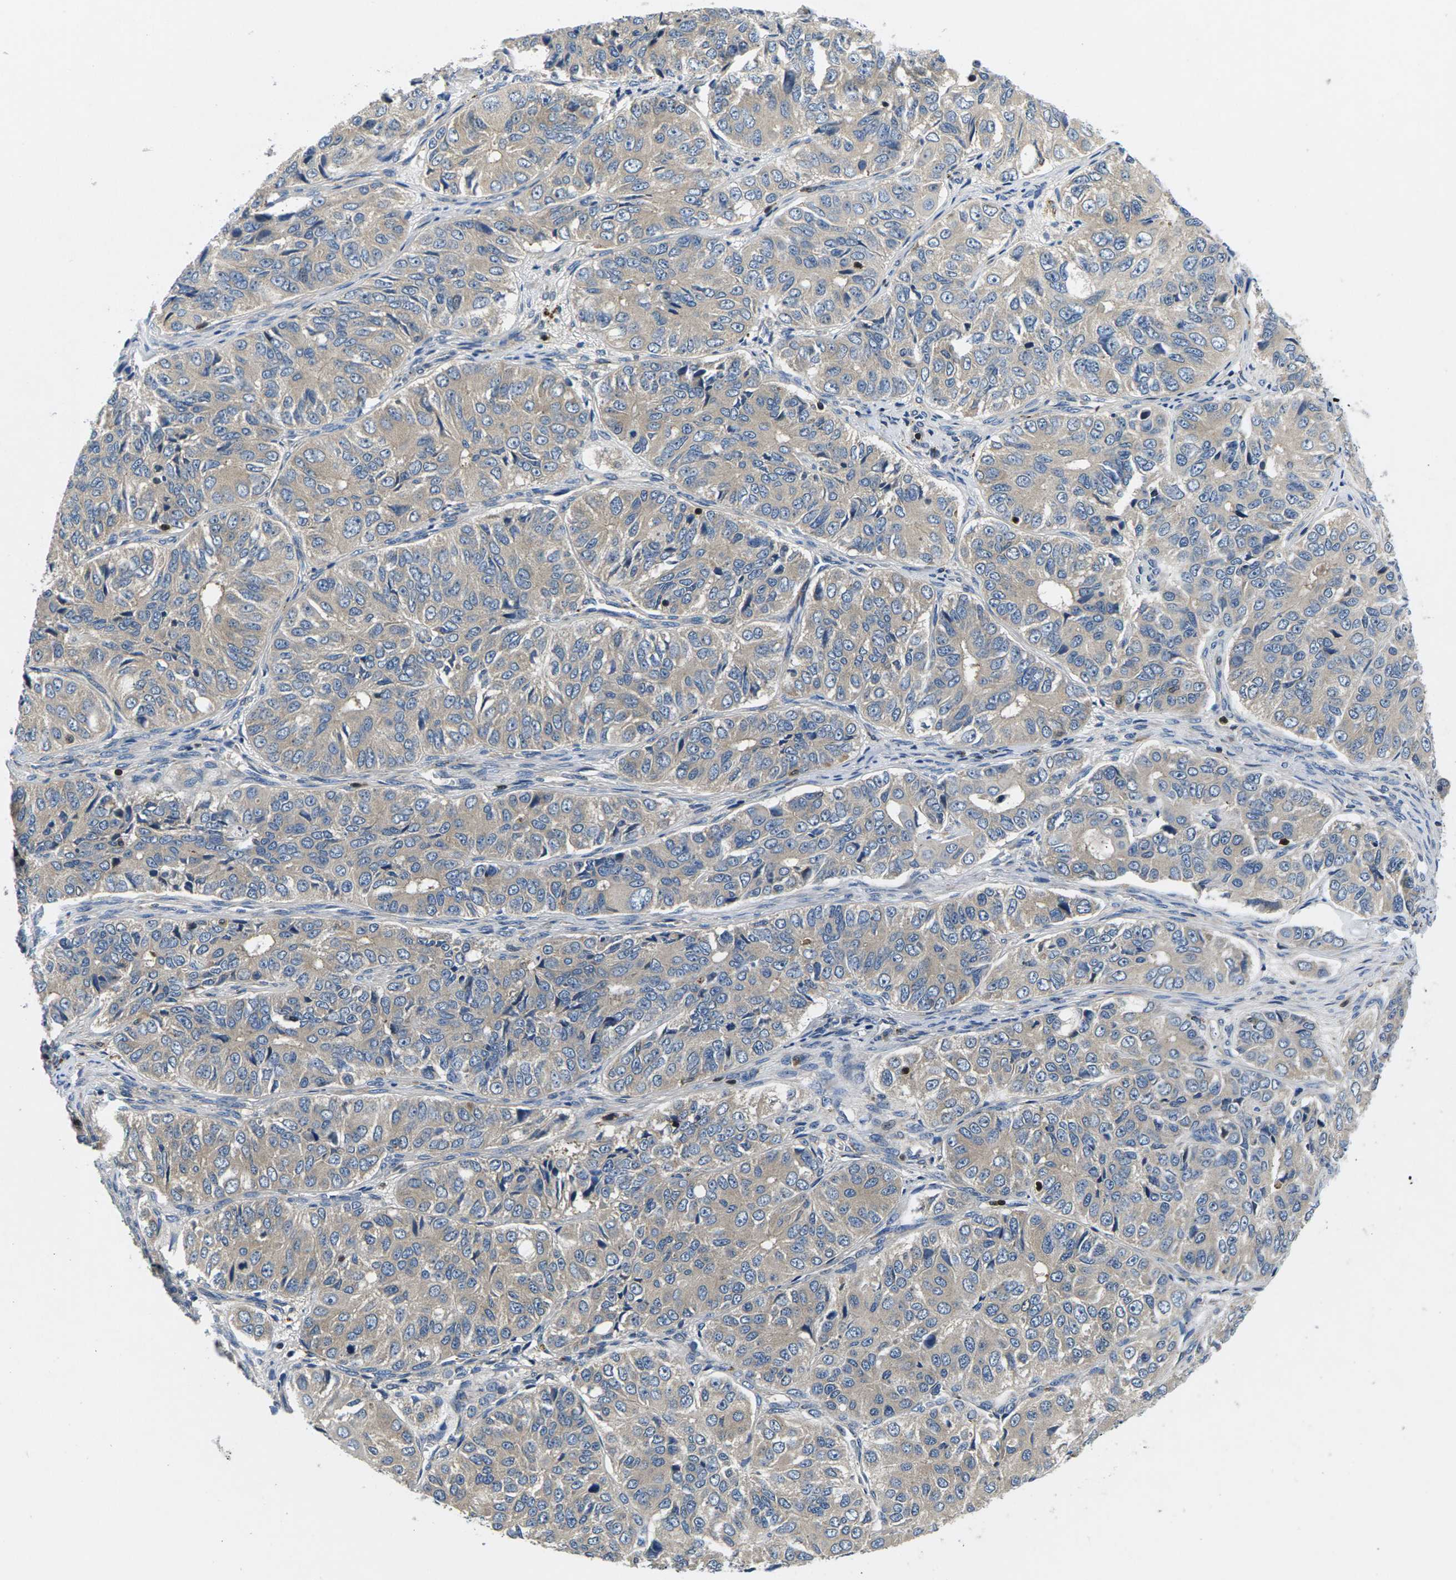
{"staining": {"intensity": "weak", "quantity": ">75%", "location": "cytoplasmic/membranous"}, "tissue": "ovarian cancer", "cell_type": "Tumor cells", "image_type": "cancer", "snomed": [{"axis": "morphology", "description": "Carcinoma, endometroid"}, {"axis": "topography", "description": "Ovary"}], "caption": "Brown immunohistochemical staining in human ovarian cancer (endometroid carcinoma) demonstrates weak cytoplasmic/membranous expression in approximately >75% of tumor cells. Nuclei are stained in blue.", "gene": "PLCE1", "patient": {"sex": "female", "age": 51}}